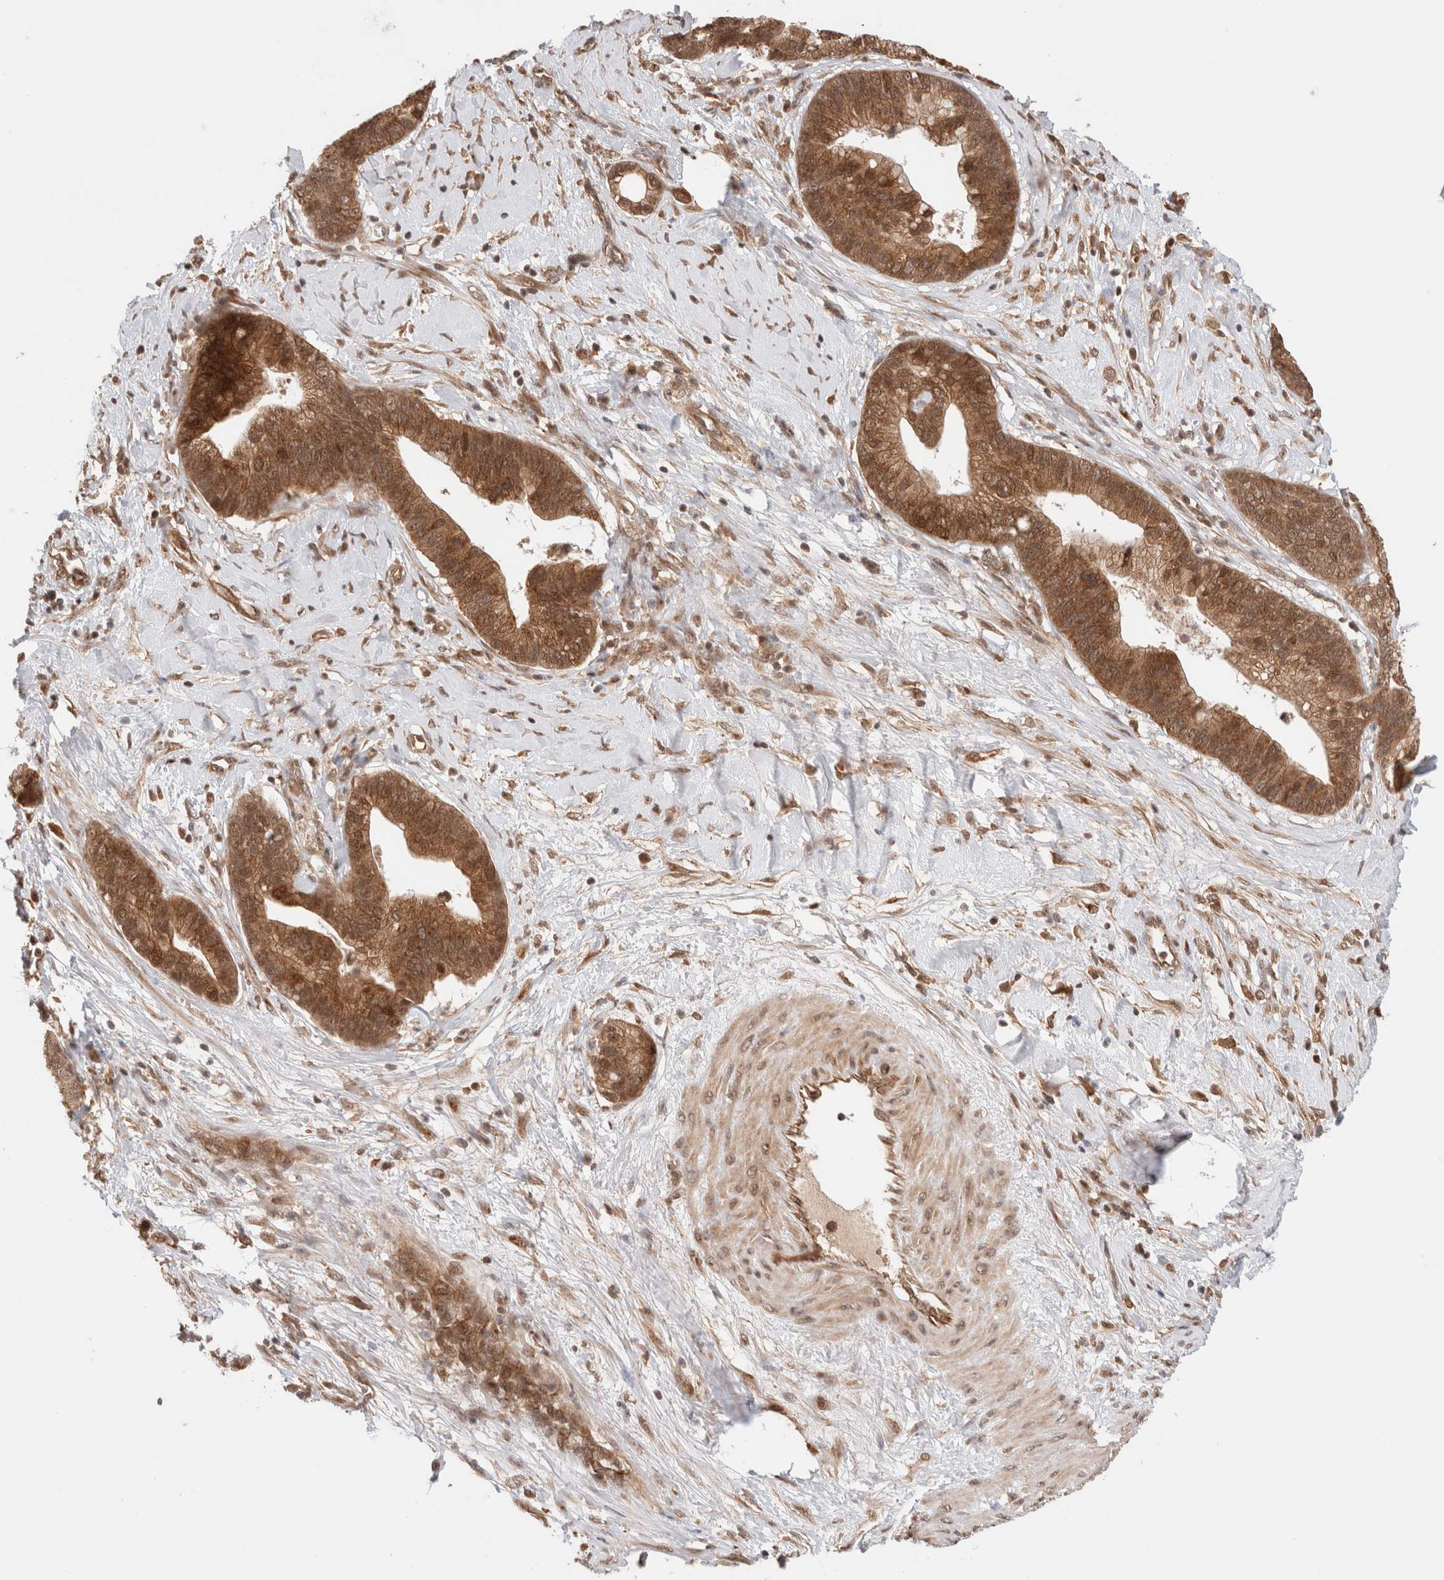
{"staining": {"intensity": "strong", "quantity": ">75%", "location": "cytoplasmic/membranous,nuclear"}, "tissue": "cervical cancer", "cell_type": "Tumor cells", "image_type": "cancer", "snomed": [{"axis": "morphology", "description": "Adenocarcinoma, NOS"}, {"axis": "topography", "description": "Cervix"}], "caption": "Protein analysis of cervical adenocarcinoma tissue reveals strong cytoplasmic/membranous and nuclear positivity in about >75% of tumor cells. (DAB (3,3'-diaminobenzidine) IHC with brightfield microscopy, high magnification).", "gene": "SIKE1", "patient": {"sex": "female", "age": 44}}